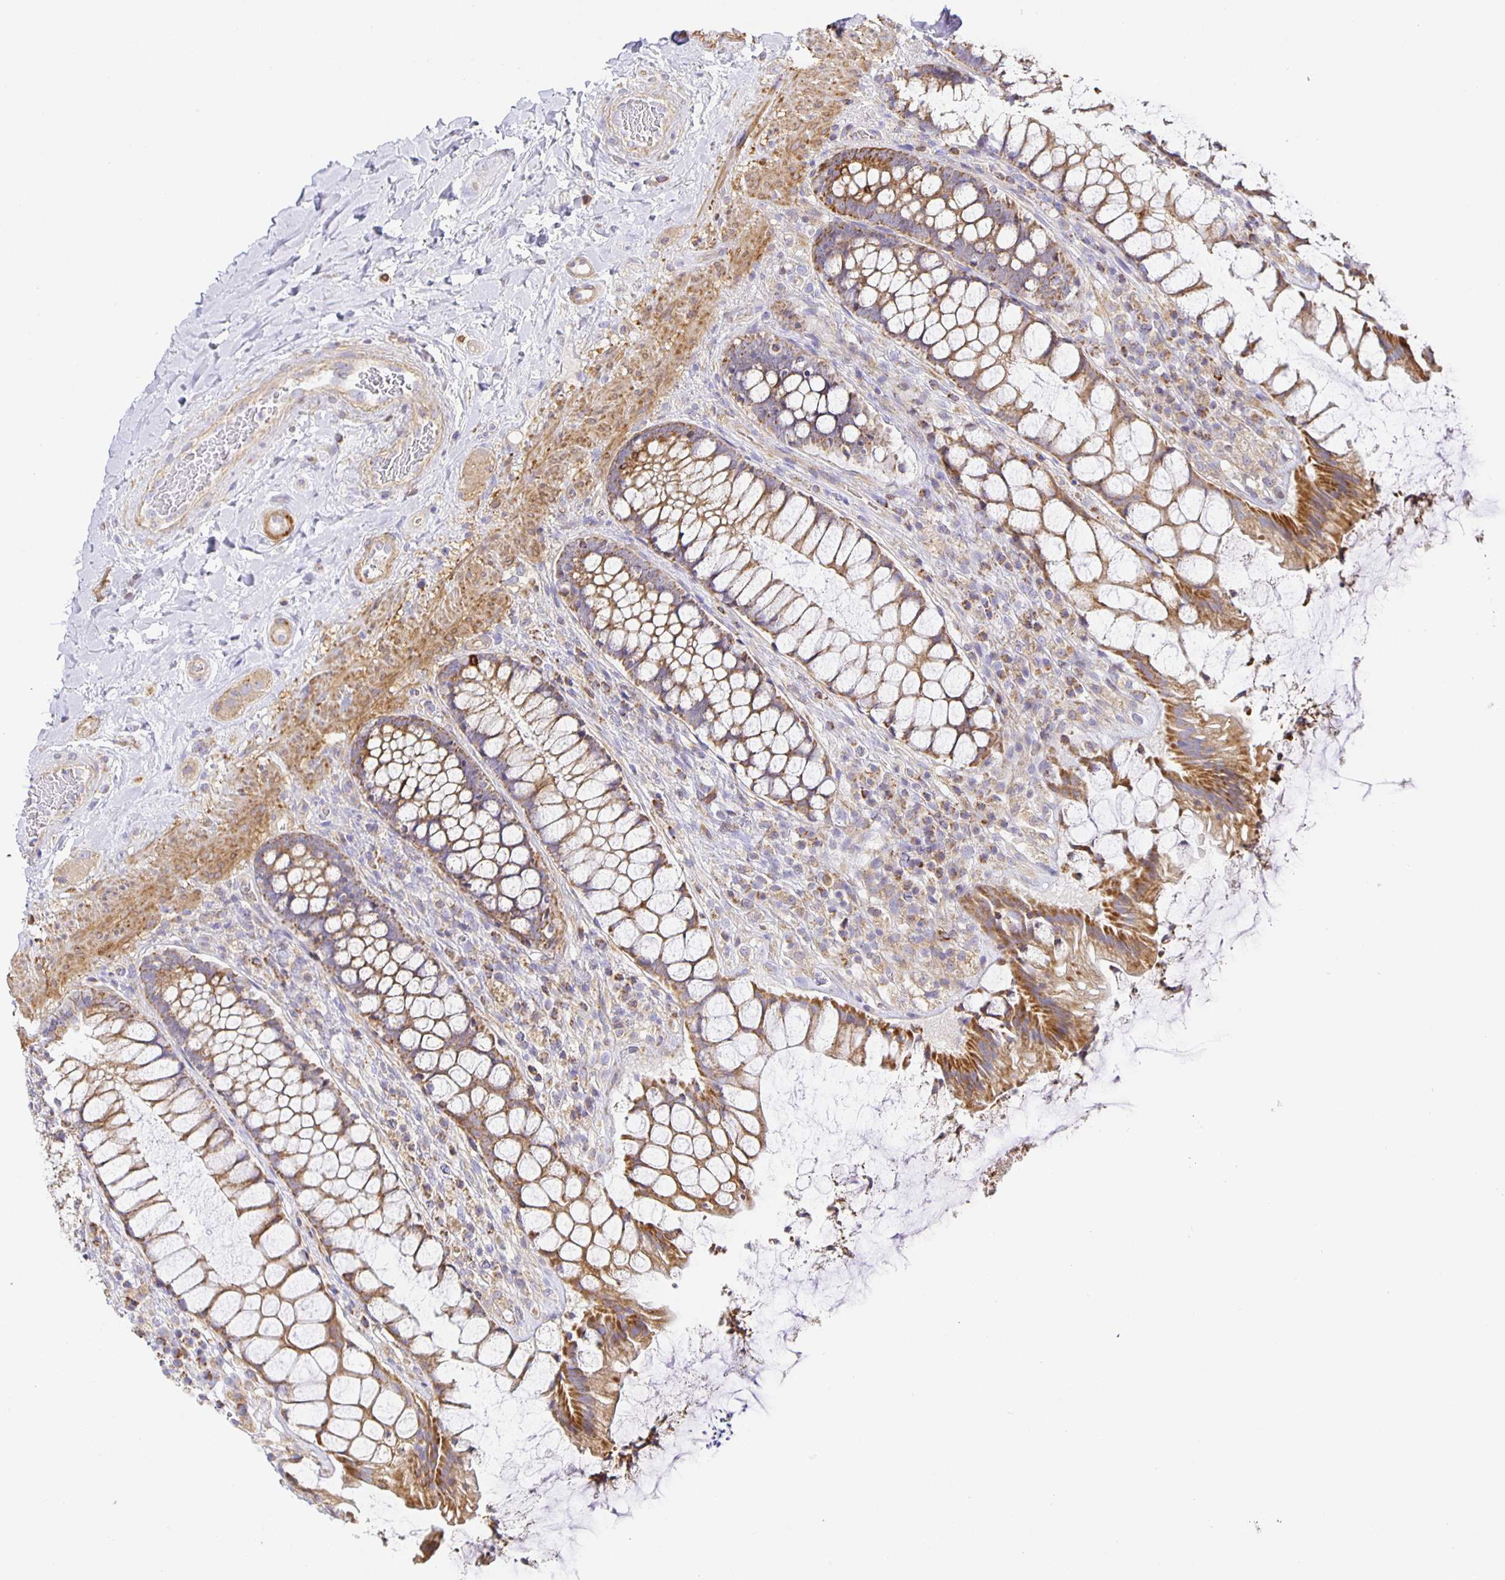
{"staining": {"intensity": "moderate", "quantity": ">75%", "location": "cytoplasmic/membranous"}, "tissue": "rectum", "cell_type": "Glandular cells", "image_type": "normal", "snomed": [{"axis": "morphology", "description": "Normal tissue, NOS"}, {"axis": "topography", "description": "Rectum"}], "caption": "This is an image of immunohistochemistry (IHC) staining of normal rectum, which shows moderate expression in the cytoplasmic/membranous of glandular cells.", "gene": "FLRT3", "patient": {"sex": "female", "age": 58}}